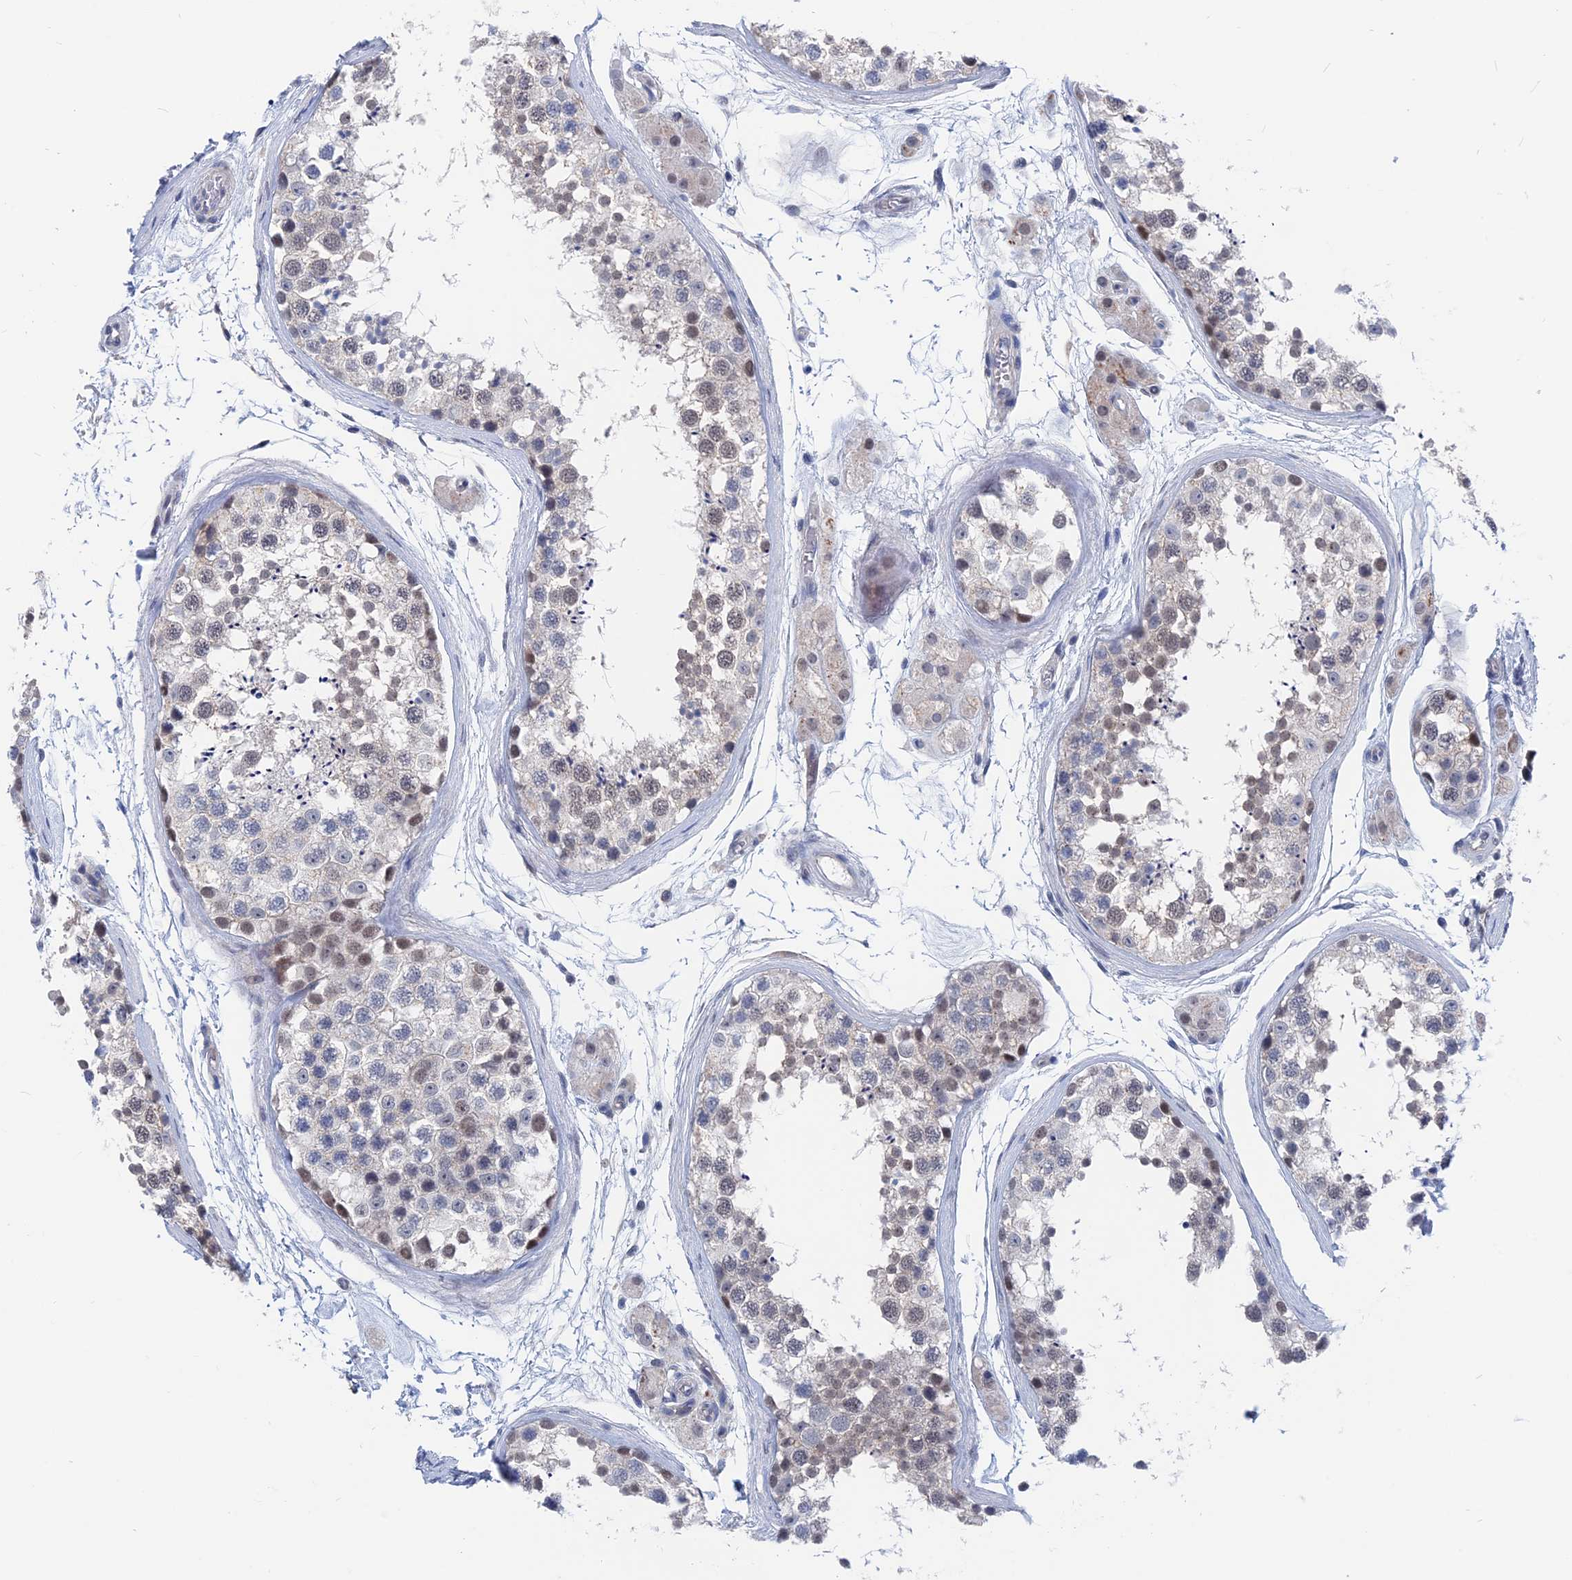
{"staining": {"intensity": "weak", "quantity": "25%-75%", "location": "nuclear"}, "tissue": "testis", "cell_type": "Cells in seminiferous ducts", "image_type": "normal", "snomed": [{"axis": "morphology", "description": "Normal tissue, NOS"}, {"axis": "topography", "description": "Testis"}], "caption": "IHC histopathology image of normal testis: human testis stained using immunohistochemistry (IHC) displays low levels of weak protein expression localized specifically in the nuclear of cells in seminiferous ducts, appearing as a nuclear brown color.", "gene": "MARCHF3", "patient": {"sex": "male", "age": 56}}